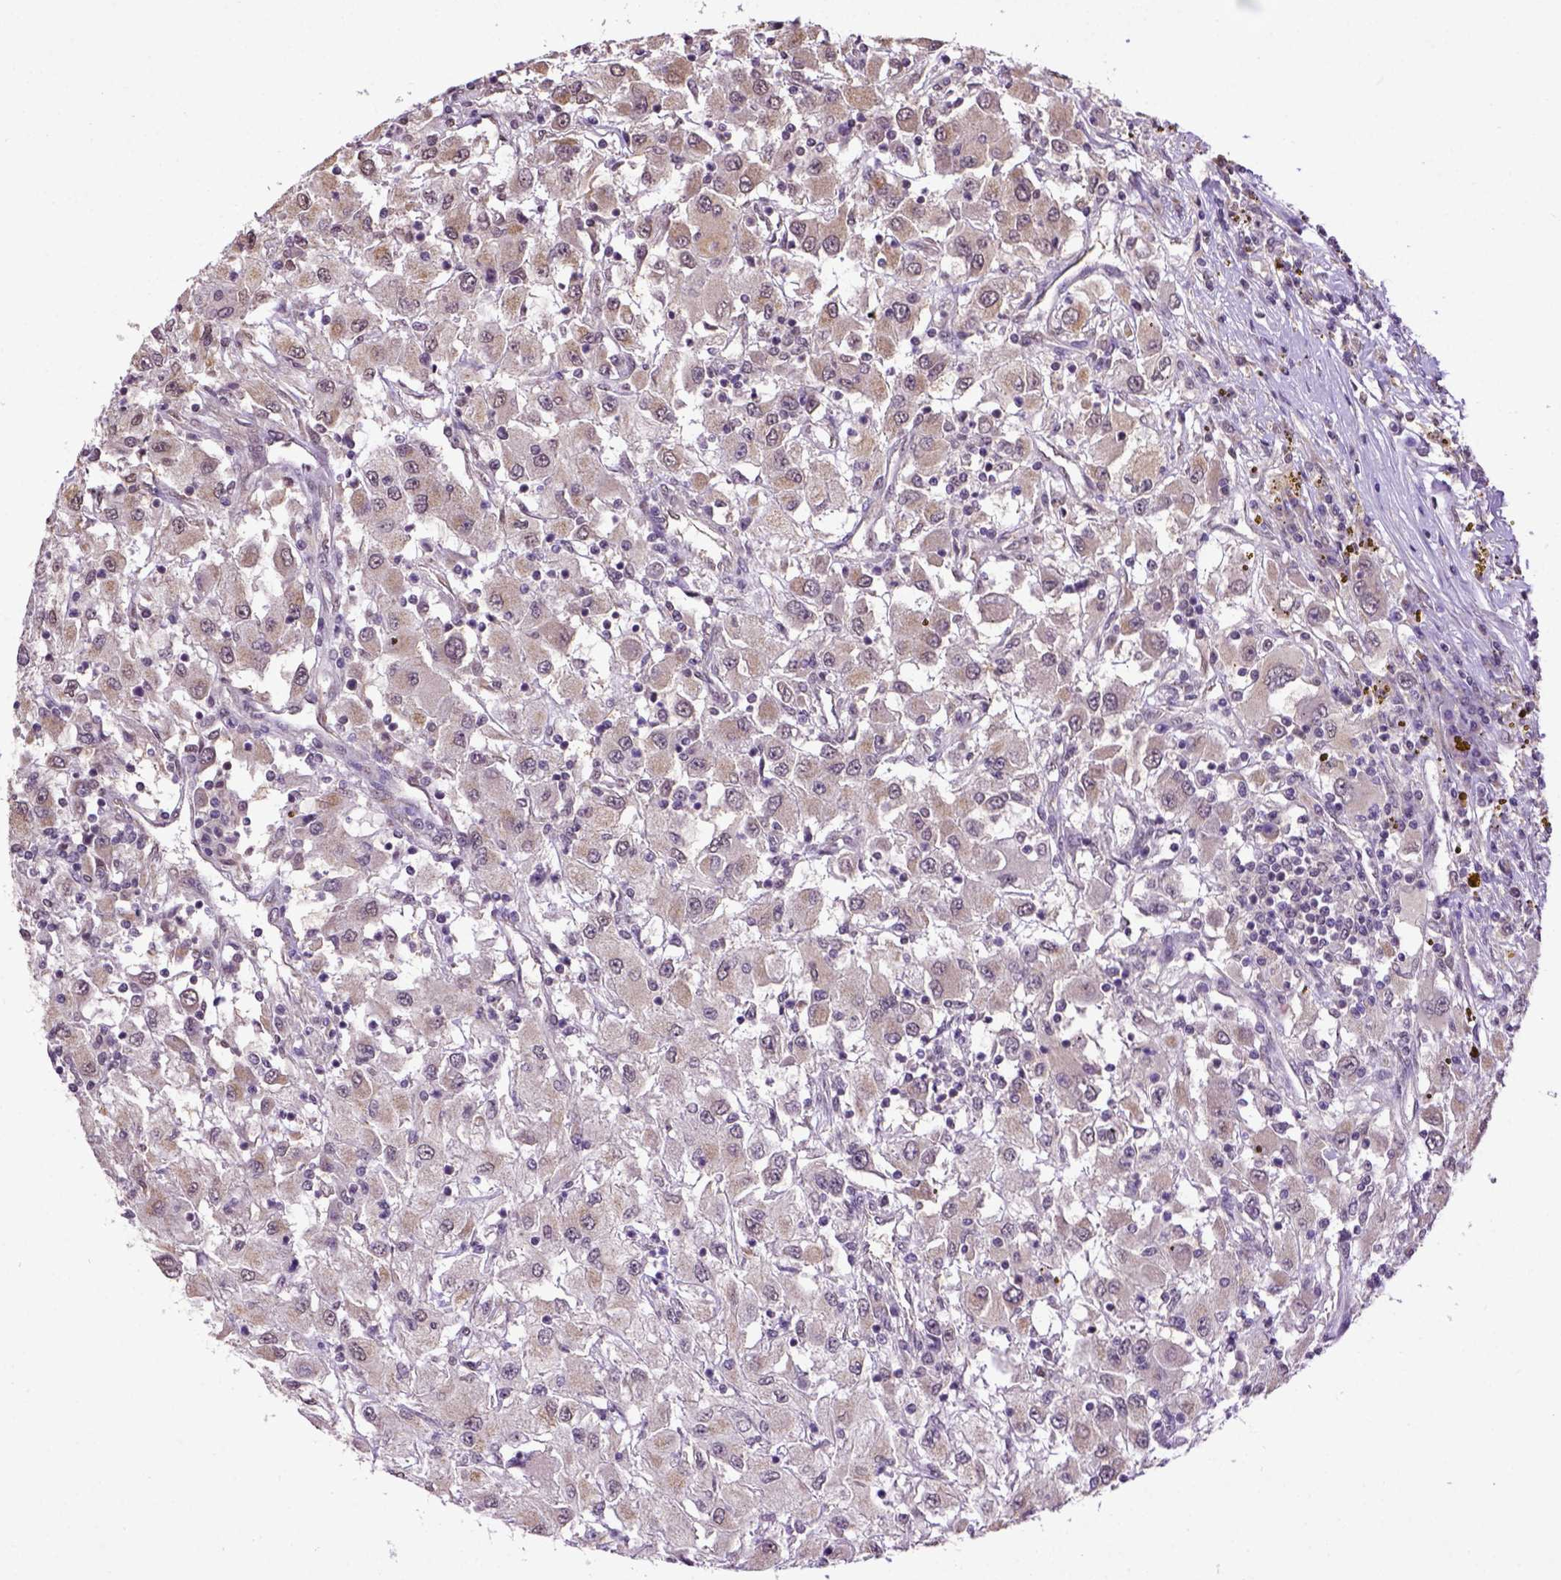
{"staining": {"intensity": "weak", "quantity": ">75%", "location": "cytoplasmic/membranous"}, "tissue": "renal cancer", "cell_type": "Tumor cells", "image_type": "cancer", "snomed": [{"axis": "morphology", "description": "Adenocarcinoma, NOS"}, {"axis": "topography", "description": "Kidney"}], "caption": "This is an image of IHC staining of renal adenocarcinoma, which shows weak positivity in the cytoplasmic/membranous of tumor cells.", "gene": "WDR17", "patient": {"sex": "female", "age": 67}}